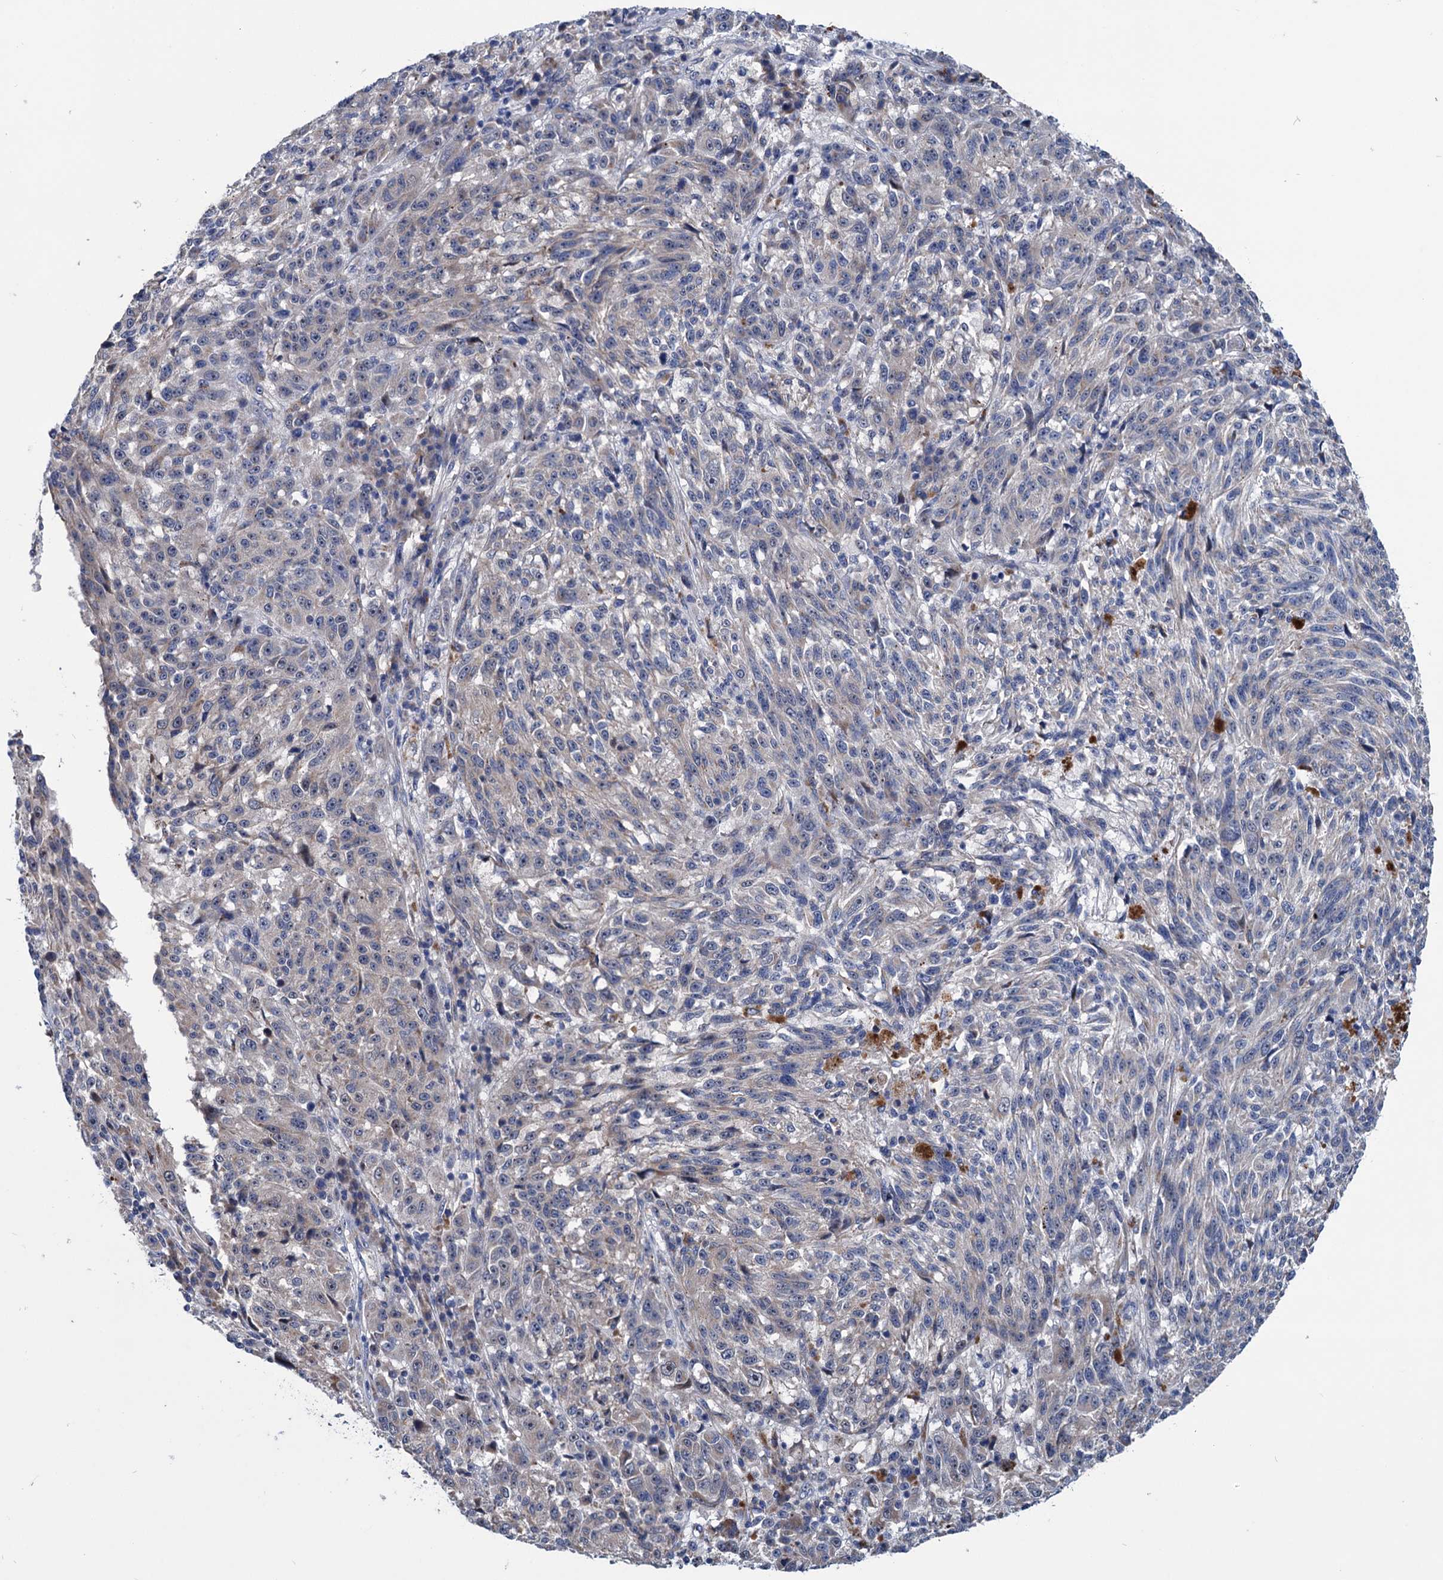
{"staining": {"intensity": "negative", "quantity": "none", "location": "none"}, "tissue": "melanoma", "cell_type": "Tumor cells", "image_type": "cancer", "snomed": [{"axis": "morphology", "description": "Malignant melanoma, NOS"}, {"axis": "topography", "description": "Skin"}], "caption": "The micrograph exhibits no significant expression in tumor cells of malignant melanoma.", "gene": "EYA4", "patient": {"sex": "male", "age": 53}}